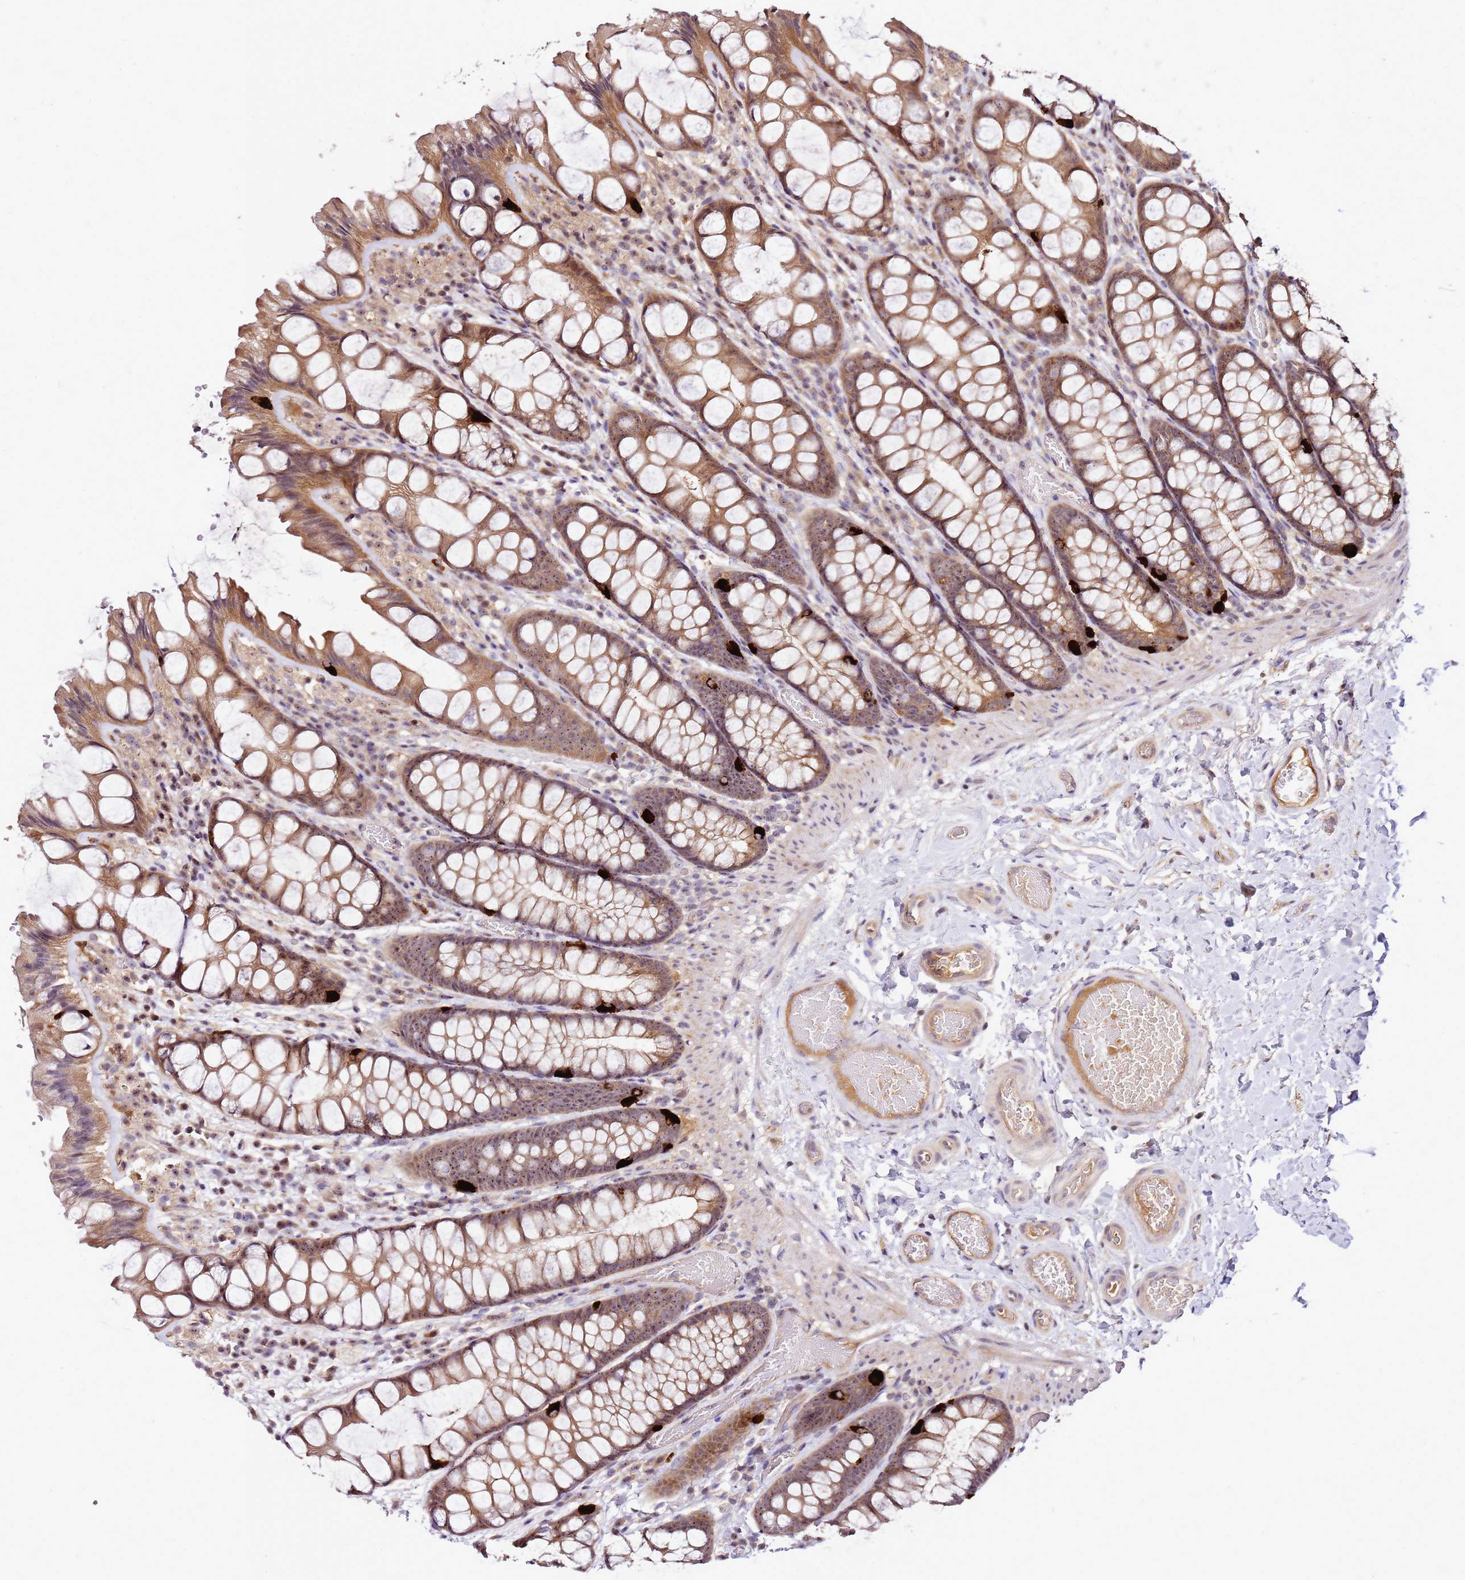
{"staining": {"intensity": "moderate", "quantity": ">75%", "location": "cytoplasmic/membranous"}, "tissue": "colon", "cell_type": "Endothelial cells", "image_type": "normal", "snomed": [{"axis": "morphology", "description": "Normal tissue, NOS"}, {"axis": "topography", "description": "Colon"}], "caption": "DAB immunohistochemical staining of benign colon displays moderate cytoplasmic/membranous protein staining in approximately >75% of endothelial cells. Nuclei are stained in blue.", "gene": "DDX27", "patient": {"sex": "male", "age": 47}}